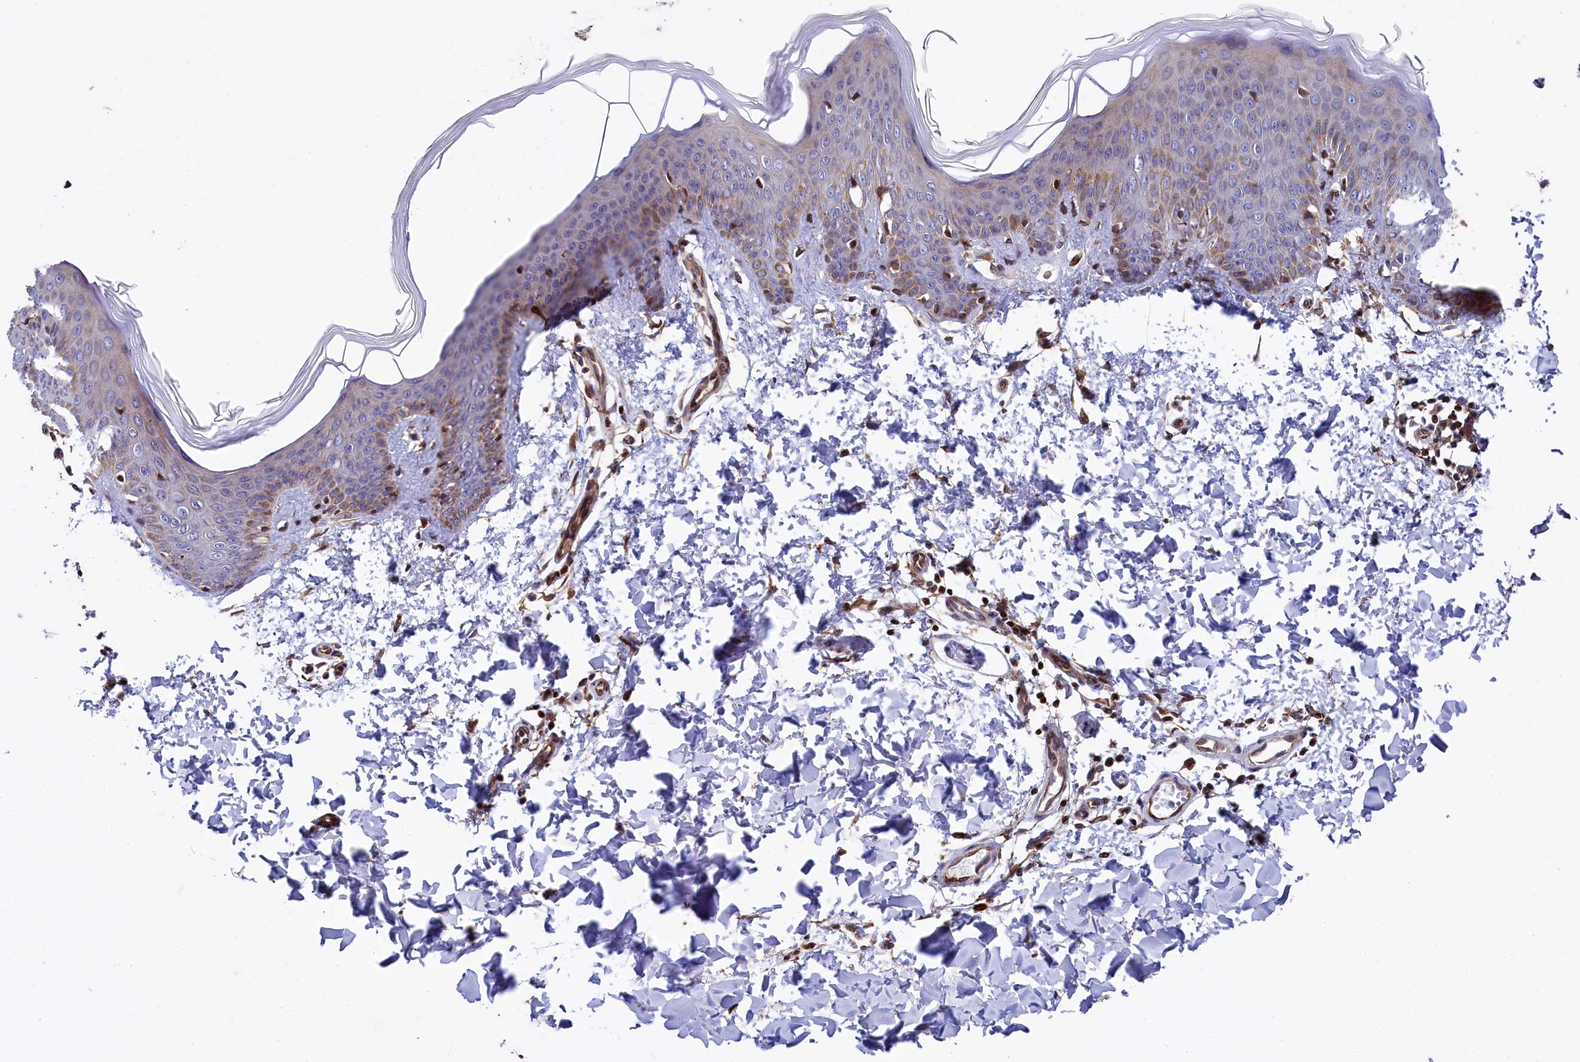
{"staining": {"intensity": "moderate", "quantity": ">75%", "location": "cytoplasmic/membranous,nuclear"}, "tissue": "skin", "cell_type": "Fibroblasts", "image_type": "normal", "snomed": [{"axis": "morphology", "description": "Normal tissue, NOS"}, {"axis": "topography", "description": "Skin"}], "caption": "Brown immunohistochemical staining in unremarkable human skin displays moderate cytoplasmic/membranous,nuclear positivity in approximately >75% of fibroblasts. (DAB IHC with brightfield microscopy, high magnification).", "gene": "TGDS", "patient": {"sex": "male", "age": 36}}